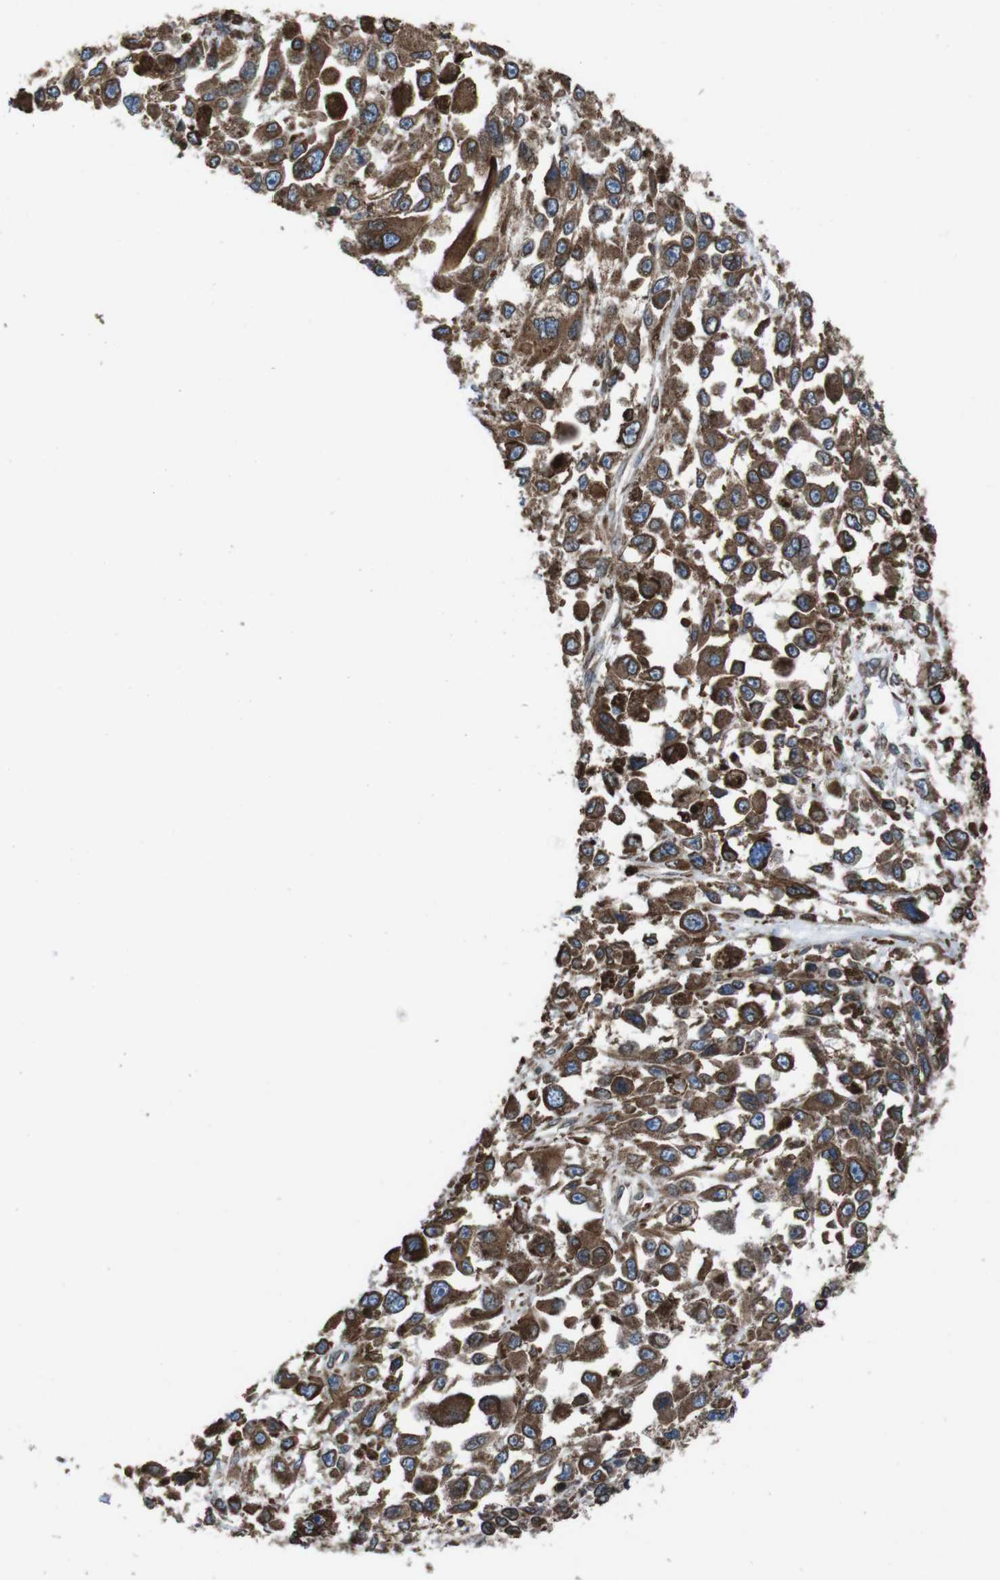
{"staining": {"intensity": "moderate", "quantity": ">75%", "location": "cytoplasmic/membranous"}, "tissue": "melanoma", "cell_type": "Tumor cells", "image_type": "cancer", "snomed": [{"axis": "morphology", "description": "Malignant melanoma, Metastatic site"}, {"axis": "topography", "description": "Lymph node"}], "caption": "Human malignant melanoma (metastatic site) stained with a protein marker shows moderate staining in tumor cells.", "gene": "APMAP", "patient": {"sex": "male", "age": 59}}